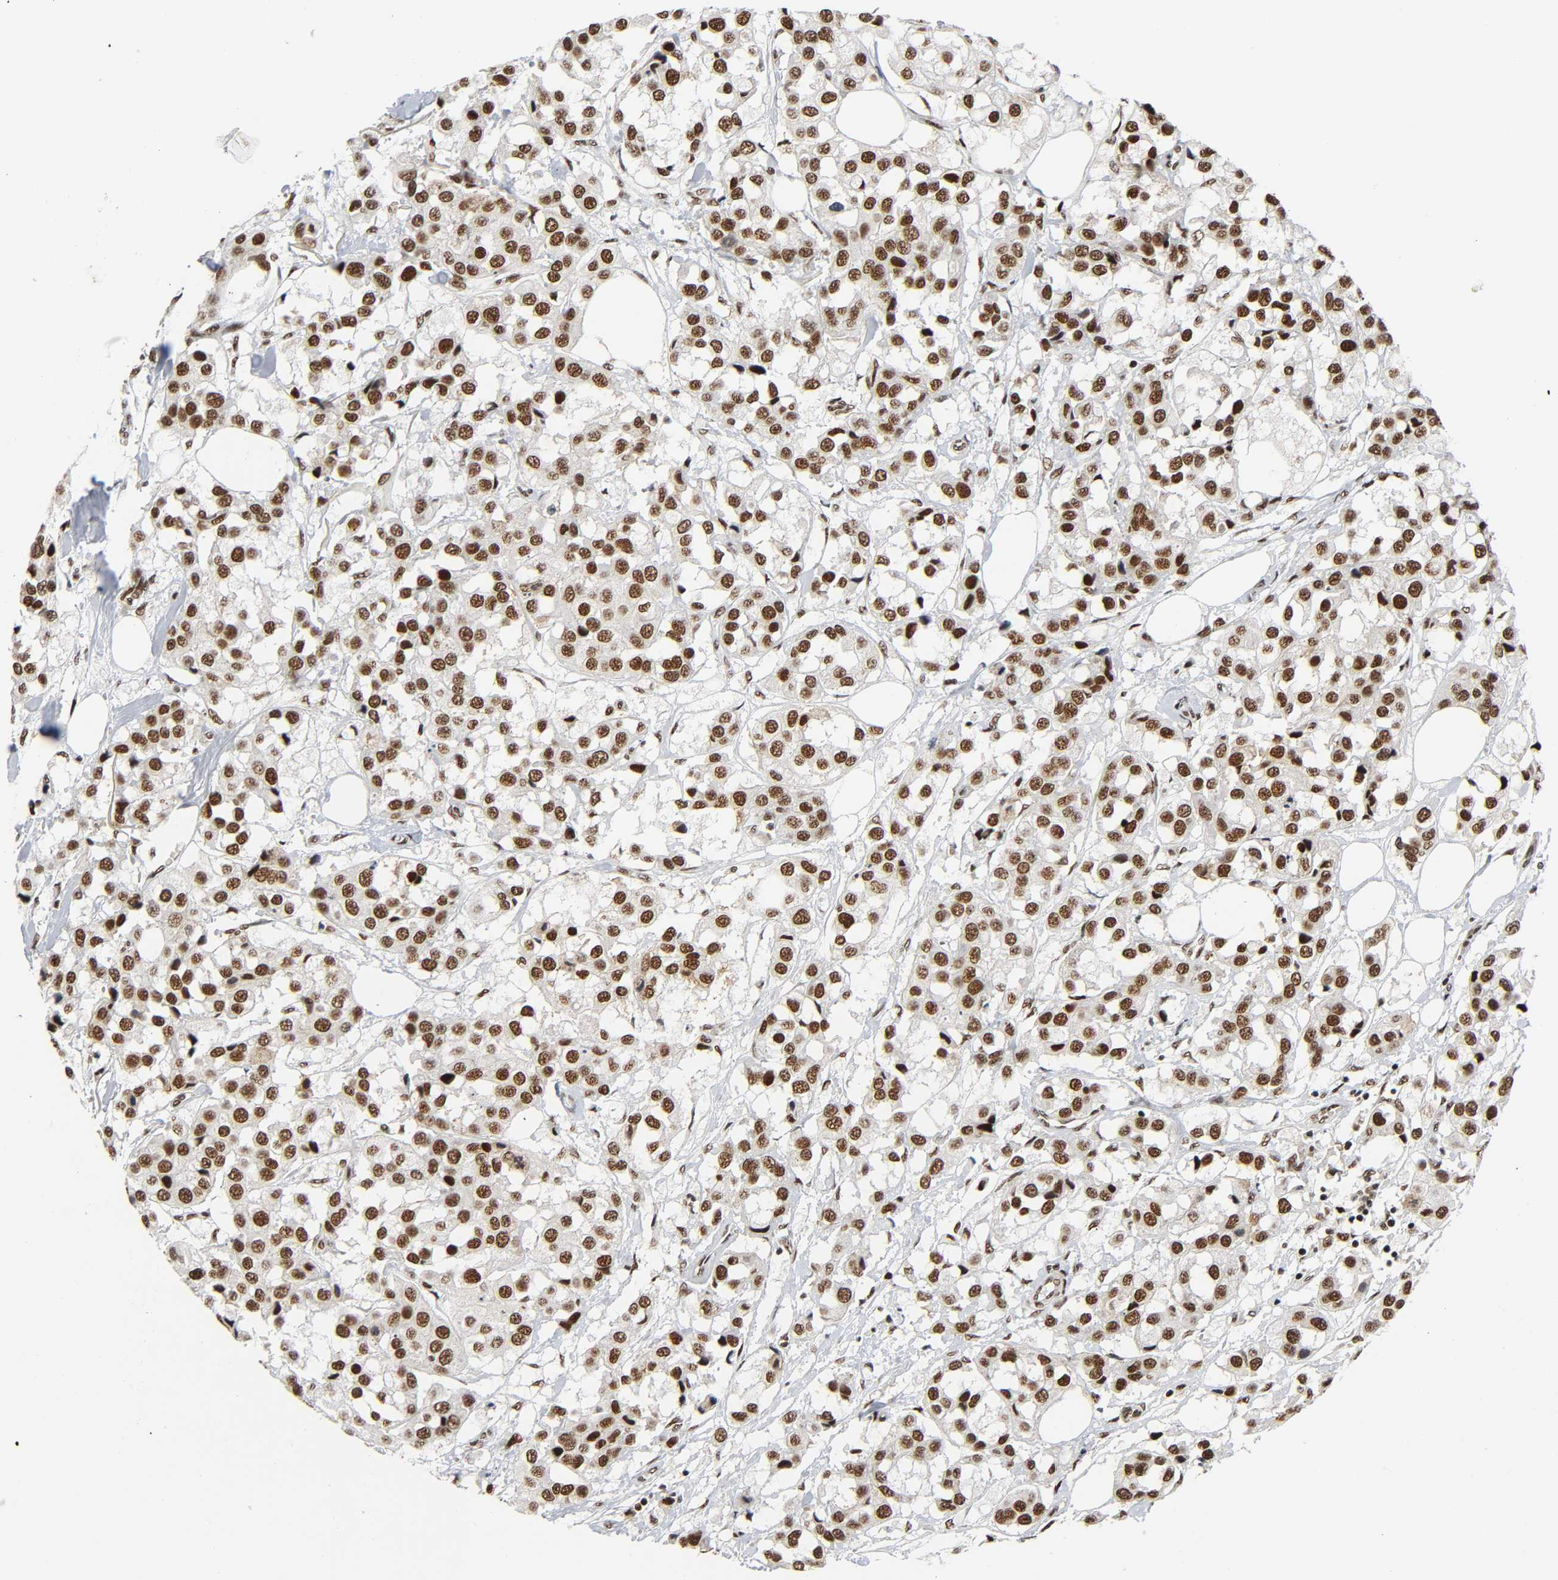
{"staining": {"intensity": "strong", "quantity": ">75%", "location": "nuclear"}, "tissue": "breast cancer", "cell_type": "Tumor cells", "image_type": "cancer", "snomed": [{"axis": "morphology", "description": "Duct carcinoma"}, {"axis": "topography", "description": "Breast"}], "caption": "Brown immunohistochemical staining in breast cancer demonstrates strong nuclear positivity in about >75% of tumor cells.", "gene": "CDK9", "patient": {"sex": "female", "age": 80}}